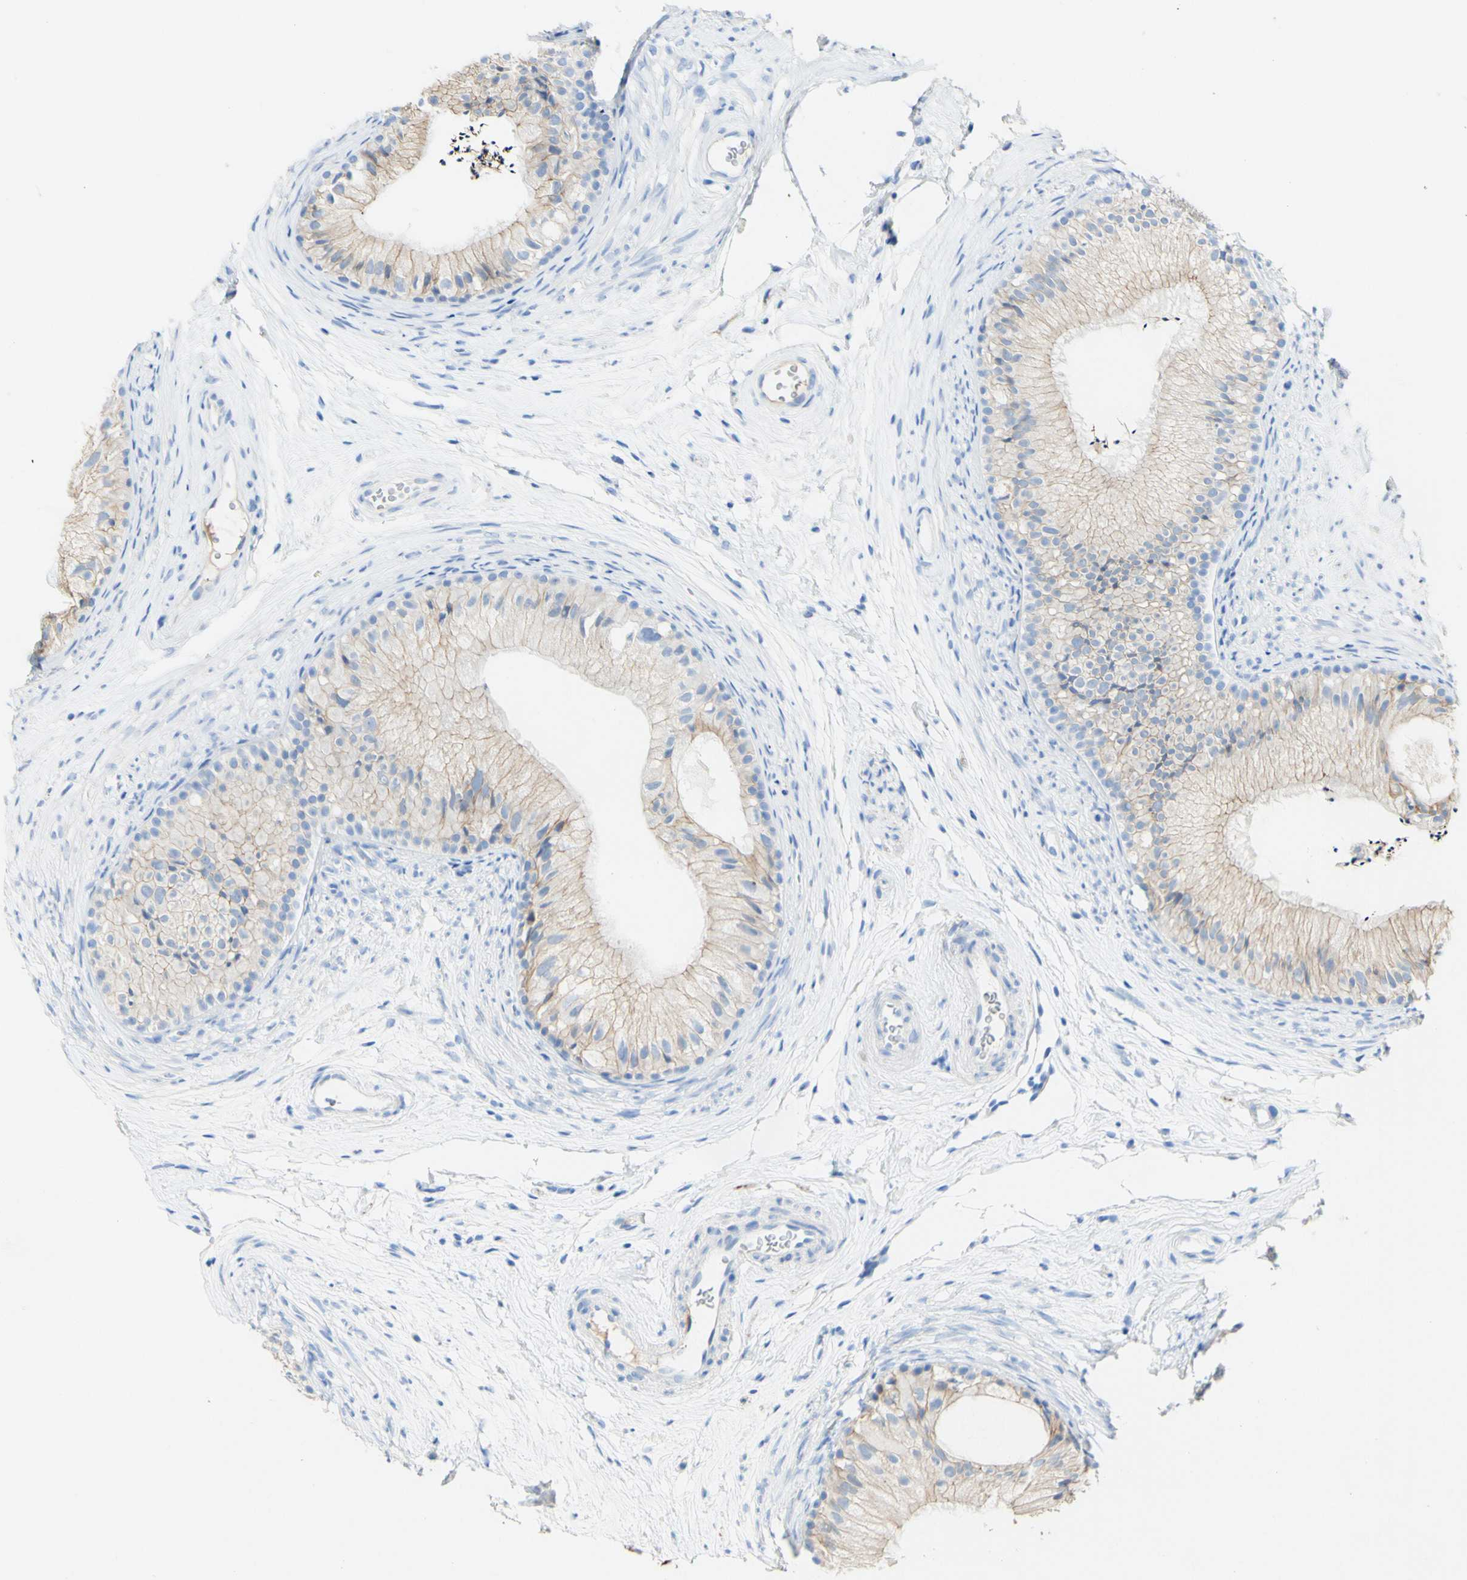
{"staining": {"intensity": "weak", "quantity": ">75%", "location": "cytoplasmic/membranous"}, "tissue": "epididymis", "cell_type": "Glandular cells", "image_type": "normal", "snomed": [{"axis": "morphology", "description": "Normal tissue, NOS"}, {"axis": "topography", "description": "Epididymis"}], "caption": "Glandular cells demonstrate weak cytoplasmic/membranous positivity in about >75% of cells in normal epididymis.", "gene": "PIGR", "patient": {"sex": "male", "age": 56}}